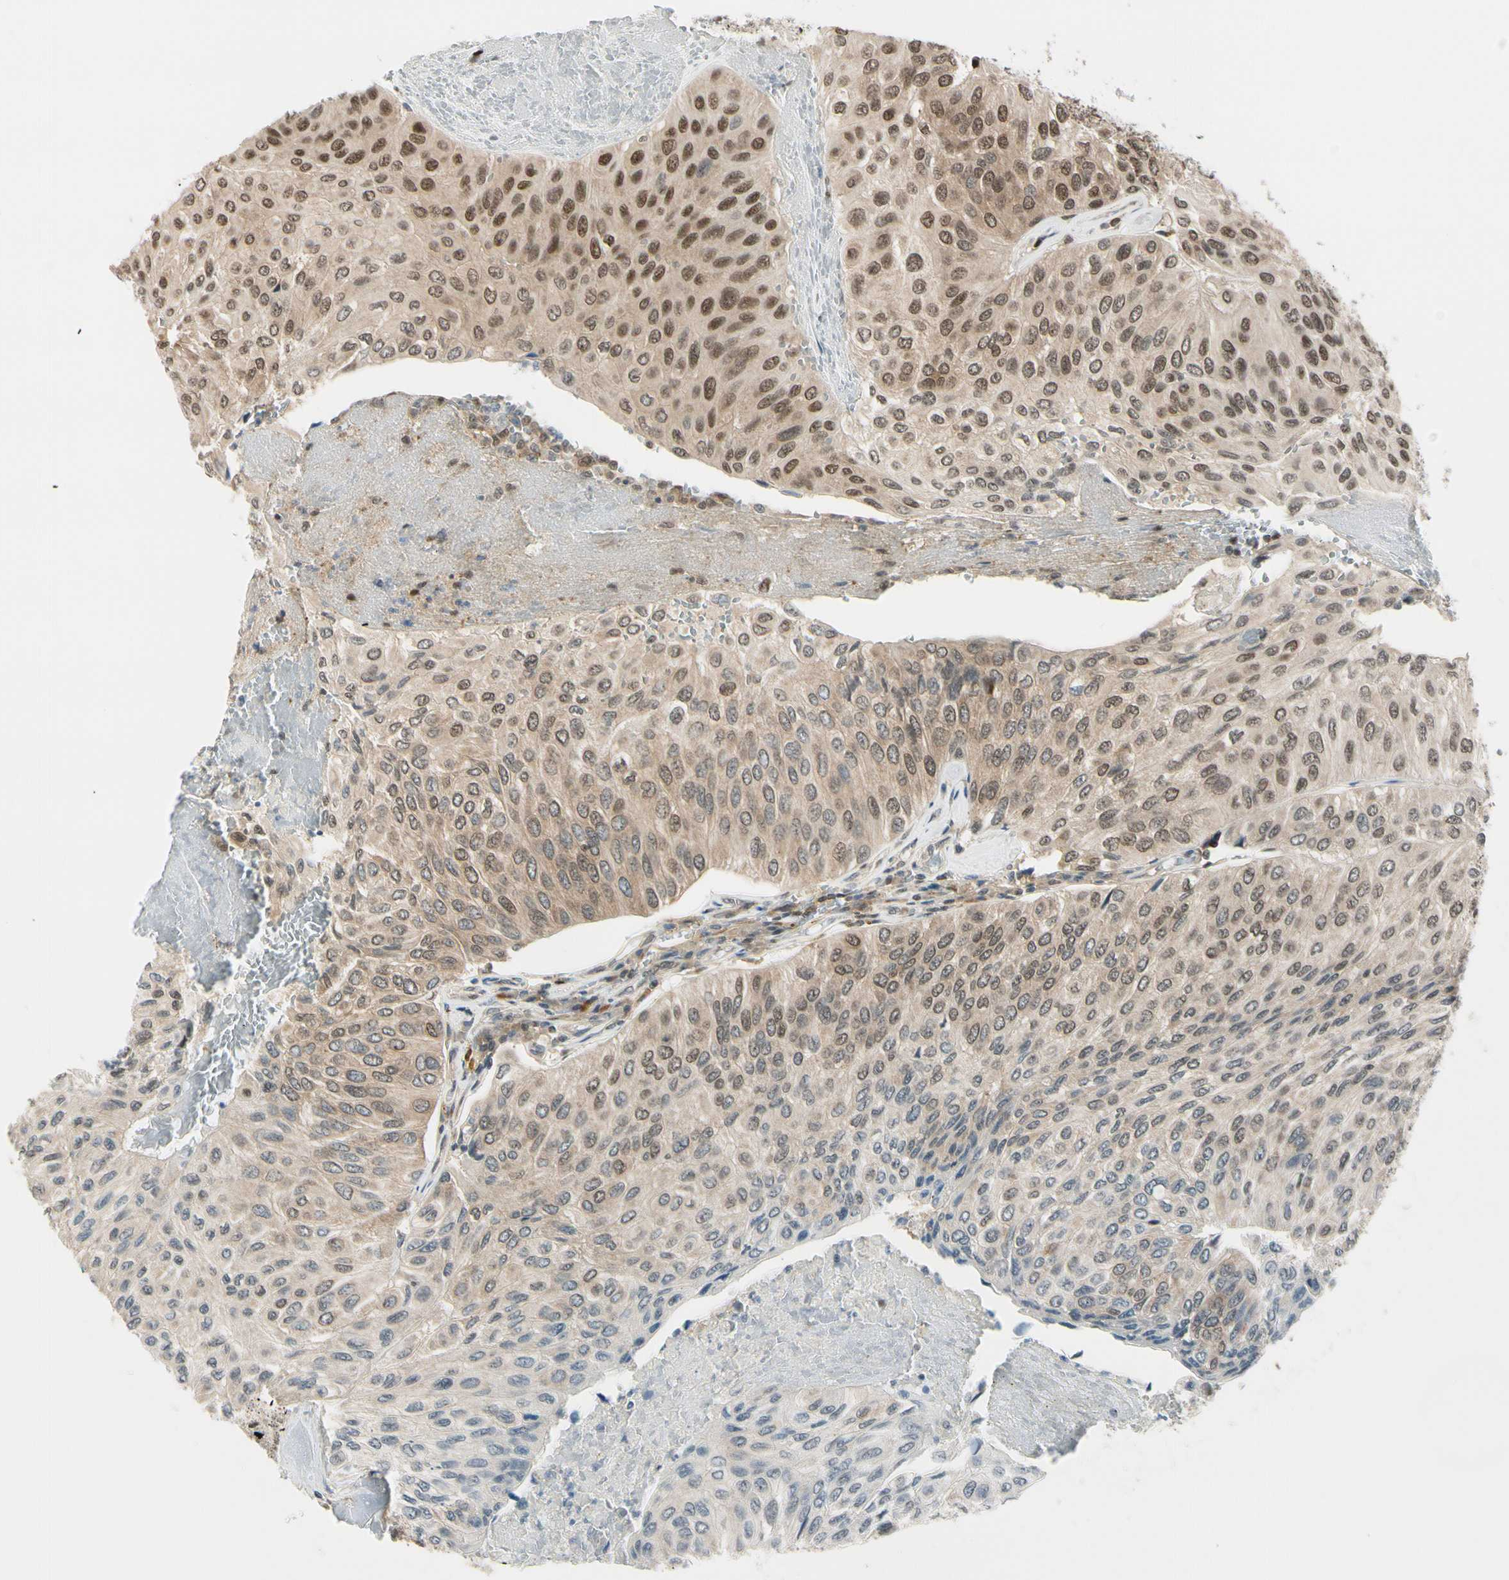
{"staining": {"intensity": "moderate", "quantity": "25%-75%", "location": "cytoplasmic/membranous,nuclear"}, "tissue": "urothelial cancer", "cell_type": "Tumor cells", "image_type": "cancer", "snomed": [{"axis": "morphology", "description": "Urothelial carcinoma, High grade"}, {"axis": "topography", "description": "Urinary bladder"}], "caption": "This micrograph shows IHC staining of urothelial cancer, with medium moderate cytoplasmic/membranous and nuclear positivity in approximately 25%-75% of tumor cells.", "gene": "DAXX", "patient": {"sex": "male", "age": 66}}